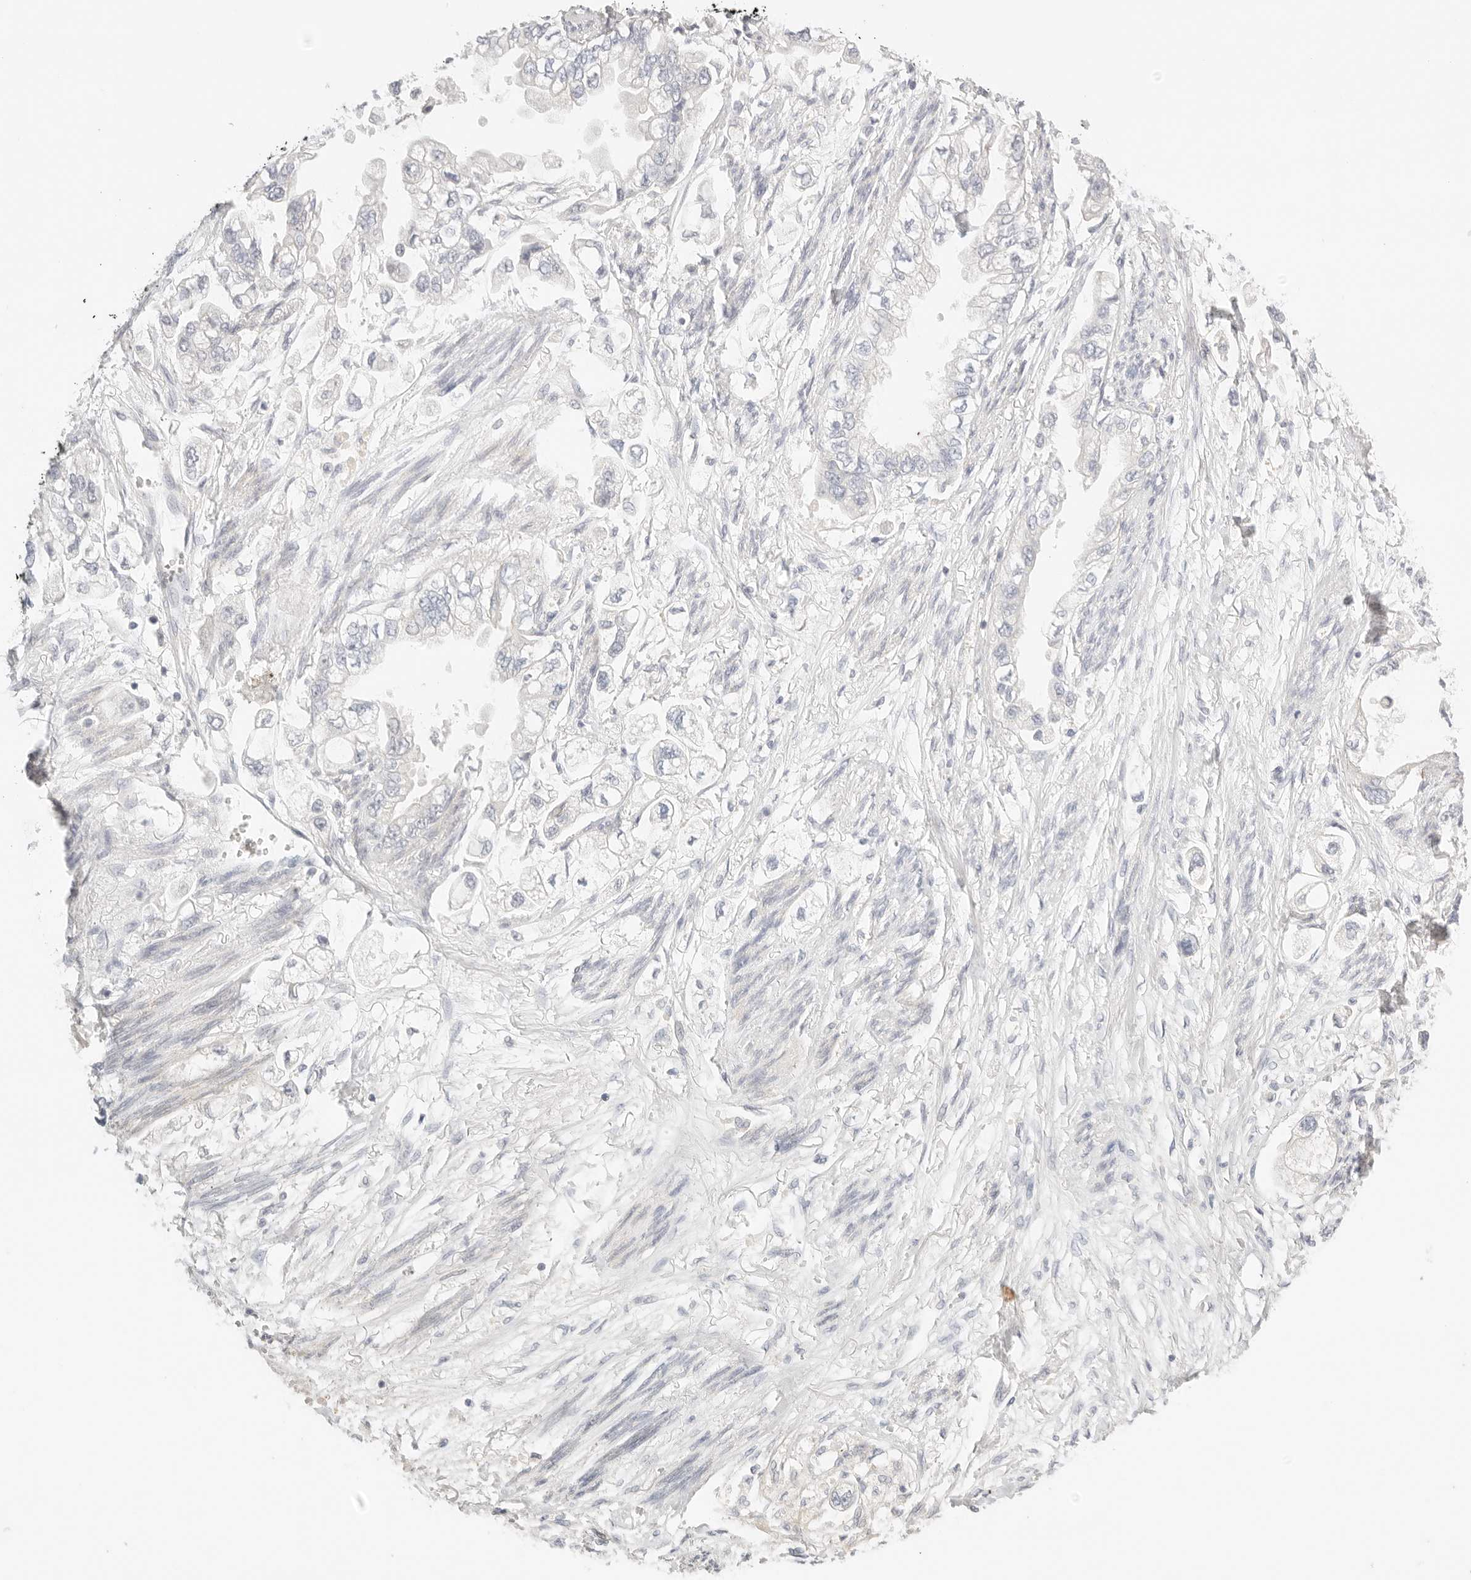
{"staining": {"intensity": "negative", "quantity": "none", "location": "none"}, "tissue": "stomach cancer", "cell_type": "Tumor cells", "image_type": "cancer", "snomed": [{"axis": "morphology", "description": "Adenocarcinoma, NOS"}, {"axis": "topography", "description": "Stomach"}], "caption": "Human stomach adenocarcinoma stained for a protein using immunohistochemistry (IHC) exhibits no expression in tumor cells.", "gene": "CEP120", "patient": {"sex": "male", "age": 62}}